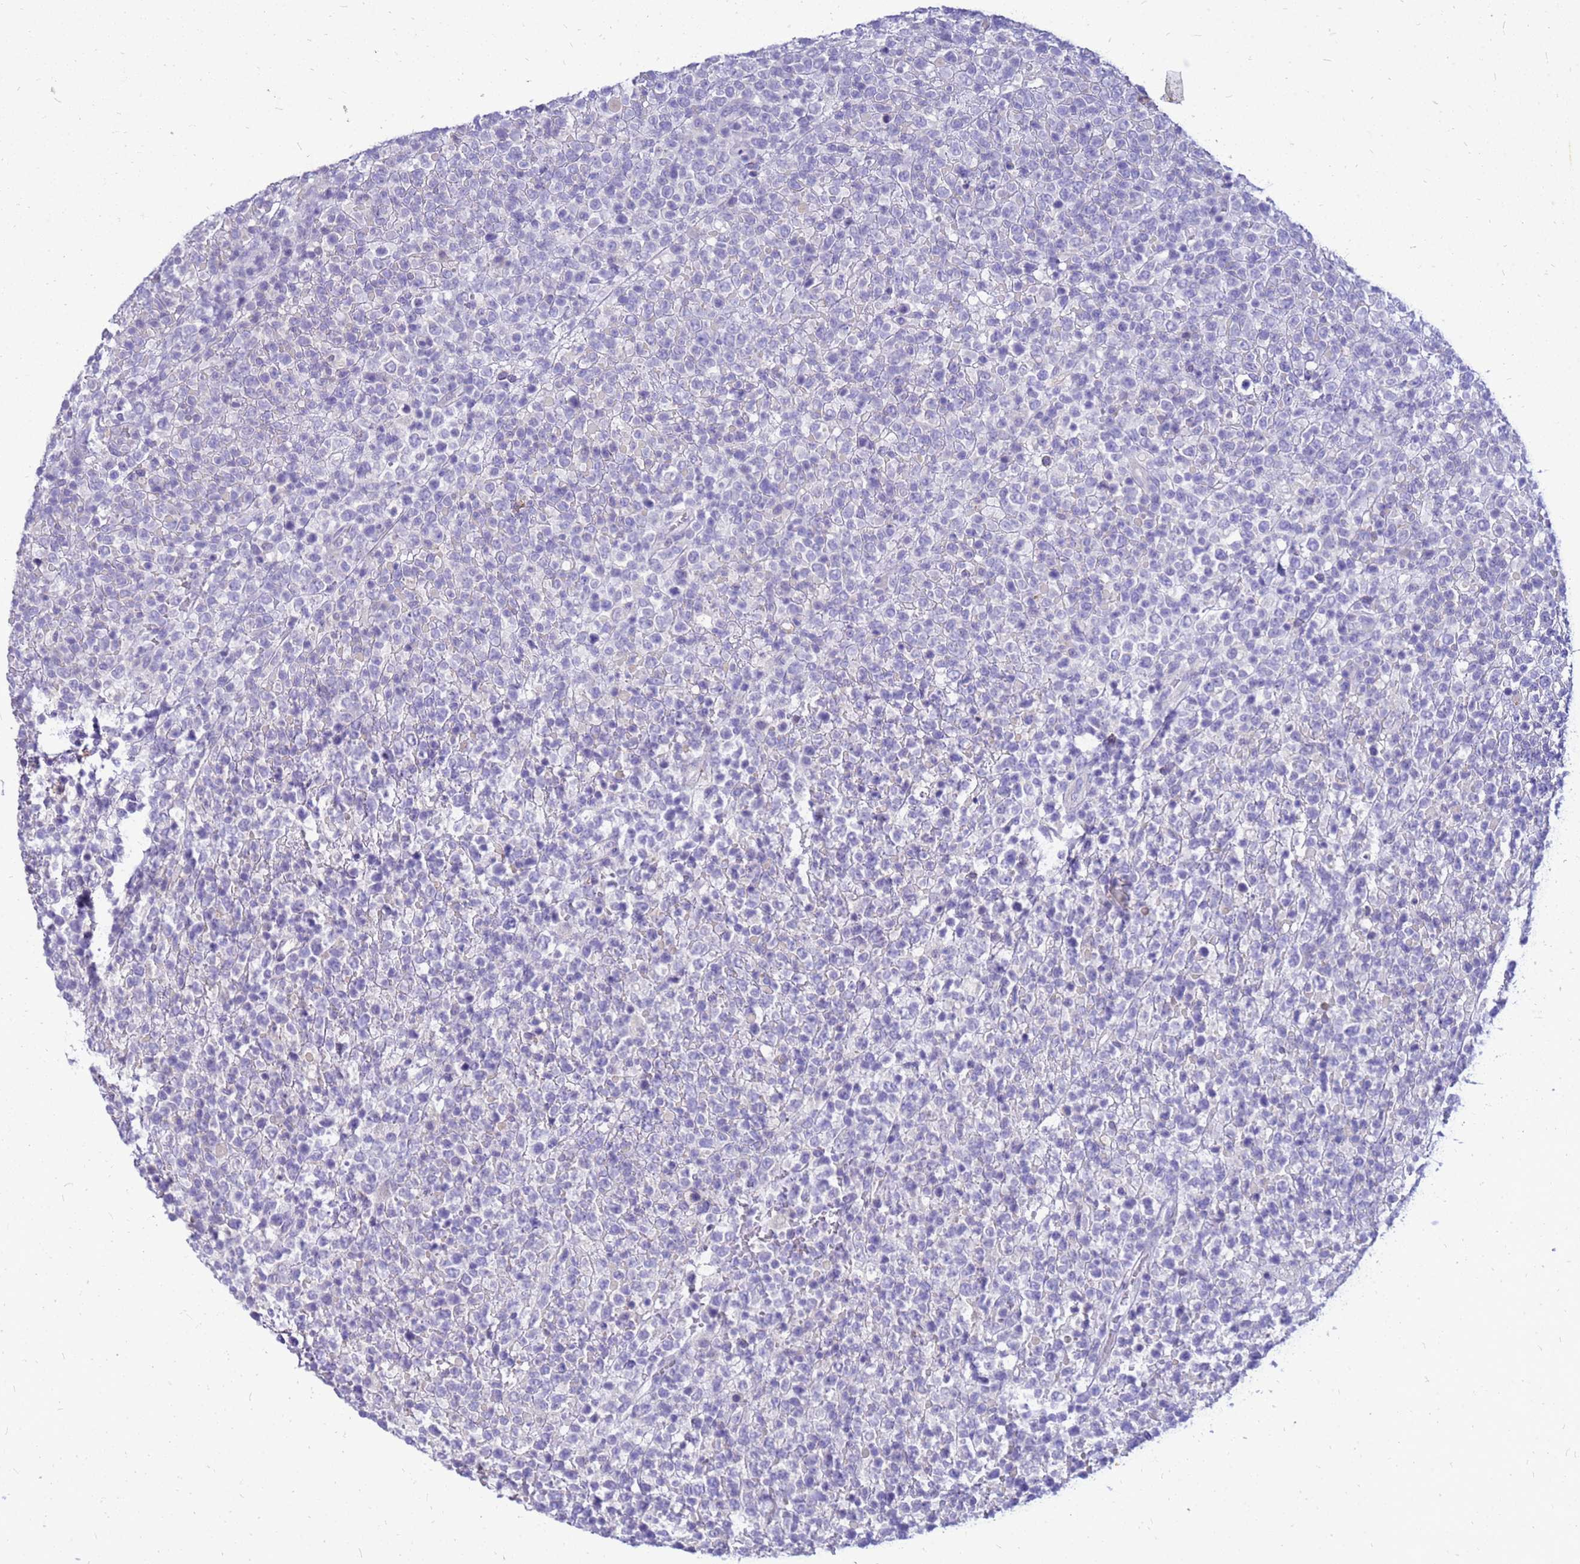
{"staining": {"intensity": "negative", "quantity": "none", "location": "none"}, "tissue": "lymphoma", "cell_type": "Tumor cells", "image_type": "cancer", "snomed": [{"axis": "morphology", "description": "Malignant lymphoma, non-Hodgkin's type, High grade"}, {"axis": "topography", "description": "Colon"}], "caption": "Protein analysis of high-grade malignant lymphoma, non-Hodgkin's type displays no significant expression in tumor cells.", "gene": "AKR1C1", "patient": {"sex": "female", "age": 53}}